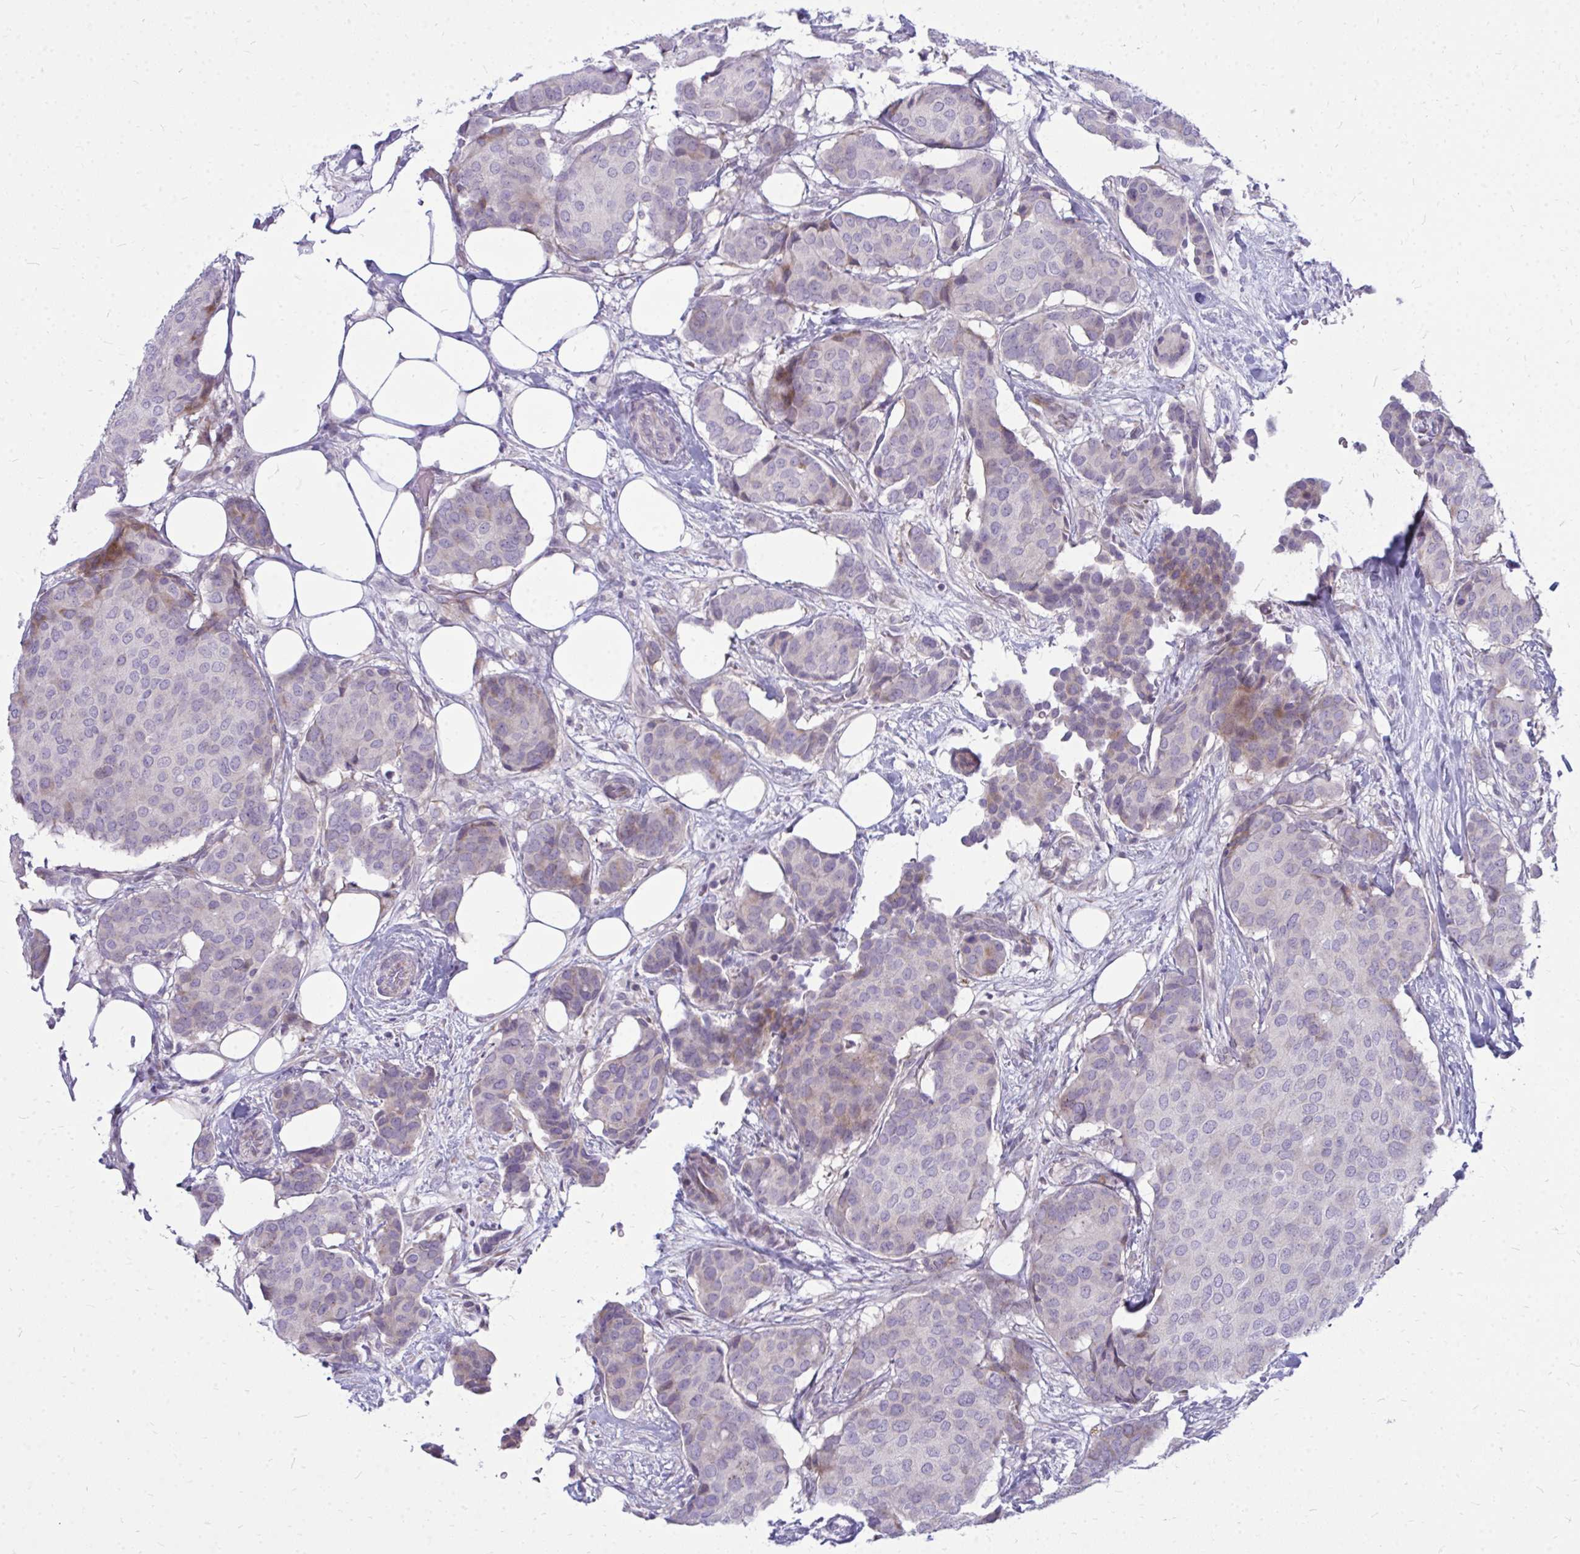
{"staining": {"intensity": "weak", "quantity": "<25%", "location": "cytoplasmic/membranous"}, "tissue": "breast cancer", "cell_type": "Tumor cells", "image_type": "cancer", "snomed": [{"axis": "morphology", "description": "Duct carcinoma"}, {"axis": "topography", "description": "Breast"}], "caption": "IHC histopathology image of human breast infiltrating ductal carcinoma stained for a protein (brown), which reveals no staining in tumor cells.", "gene": "ZSCAN25", "patient": {"sex": "female", "age": 75}}